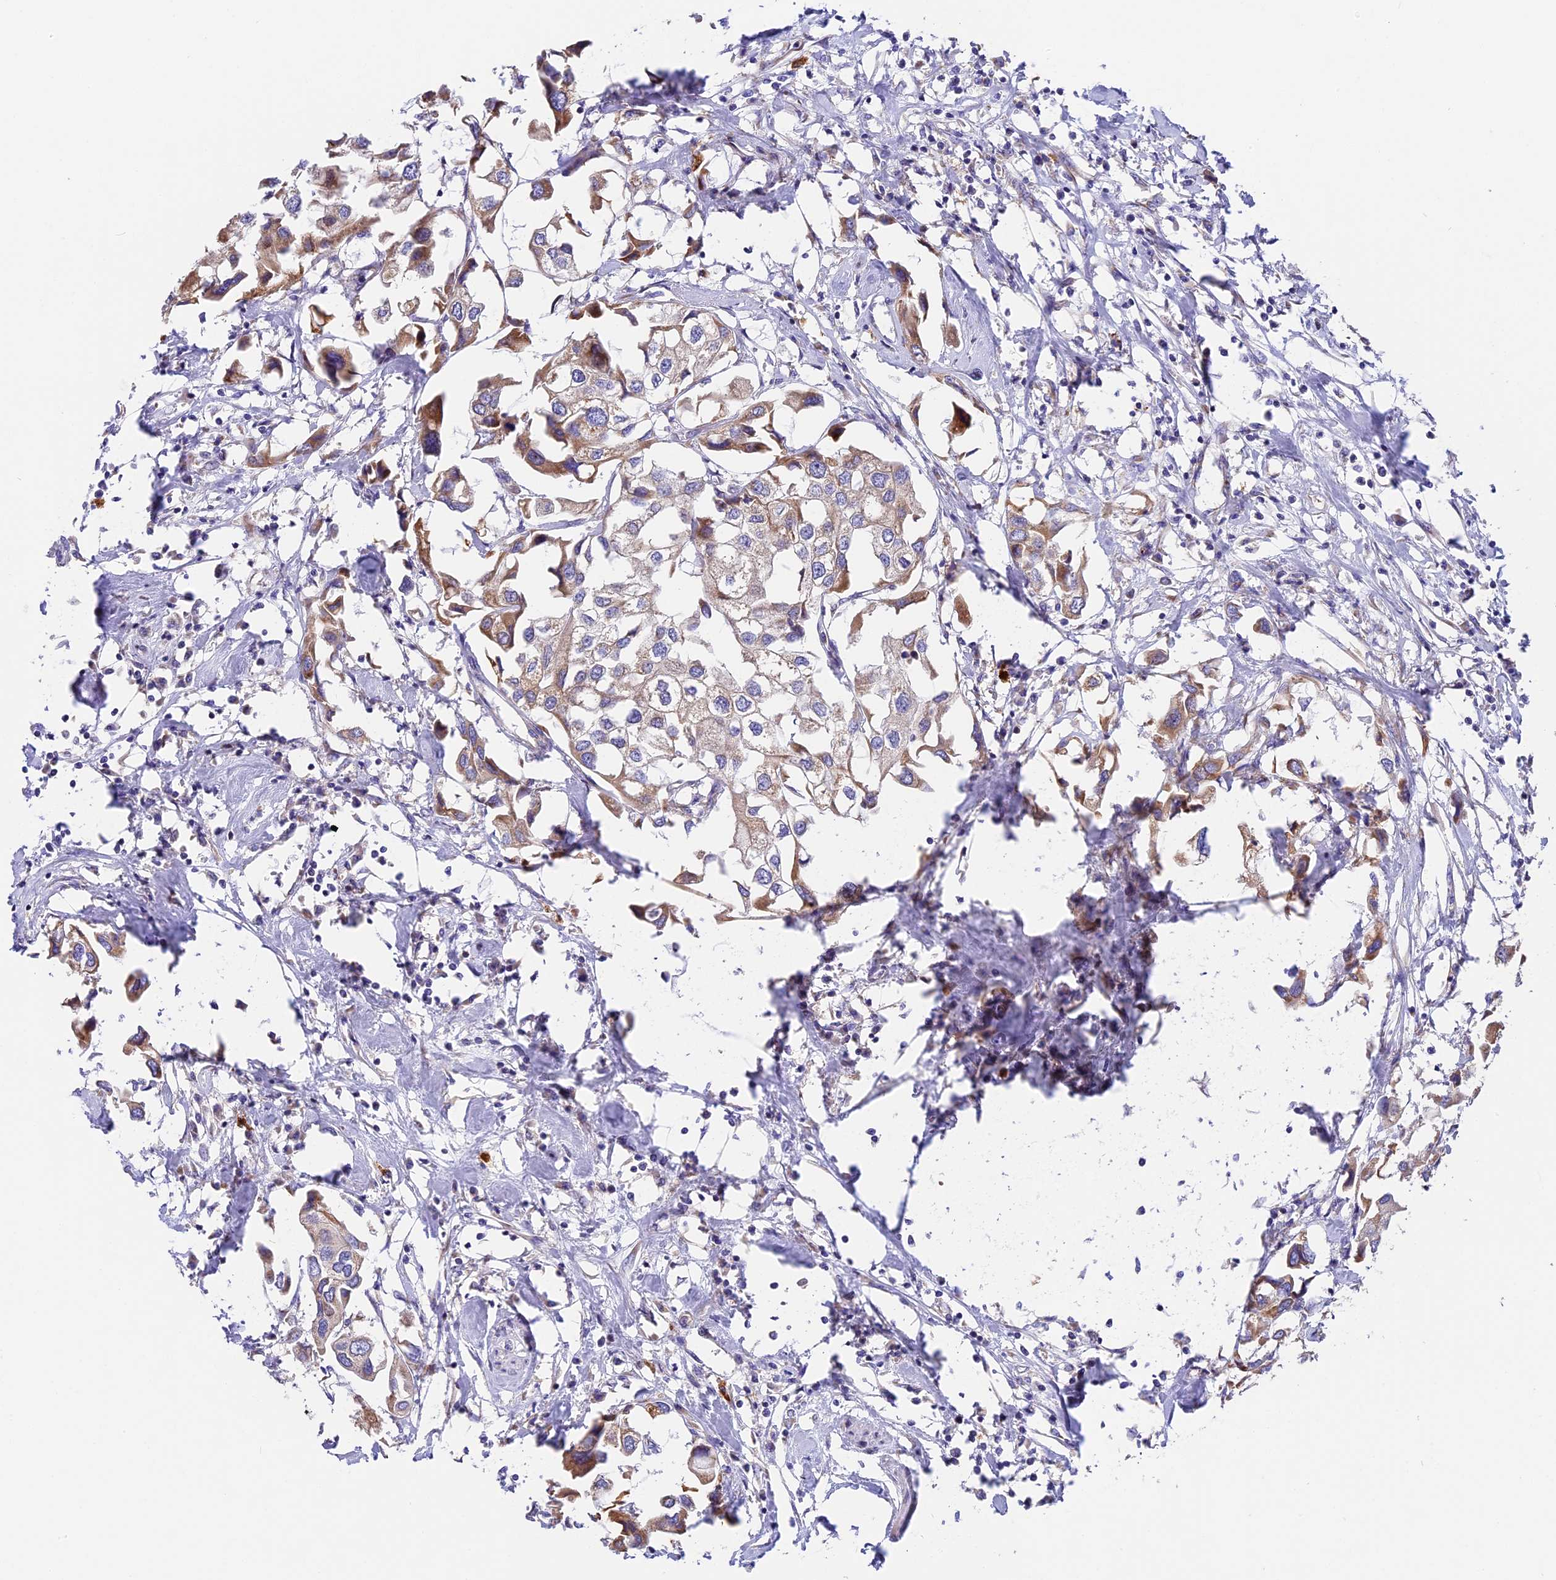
{"staining": {"intensity": "moderate", "quantity": "25%-75%", "location": "cytoplasmic/membranous"}, "tissue": "urothelial cancer", "cell_type": "Tumor cells", "image_type": "cancer", "snomed": [{"axis": "morphology", "description": "Urothelial carcinoma, High grade"}, {"axis": "topography", "description": "Urinary bladder"}], "caption": "A photomicrograph of urothelial cancer stained for a protein exhibits moderate cytoplasmic/membranous brown staining in tumor cells.", "gene": "MRAS", "patient": {"sex": "male", "age": 64}}